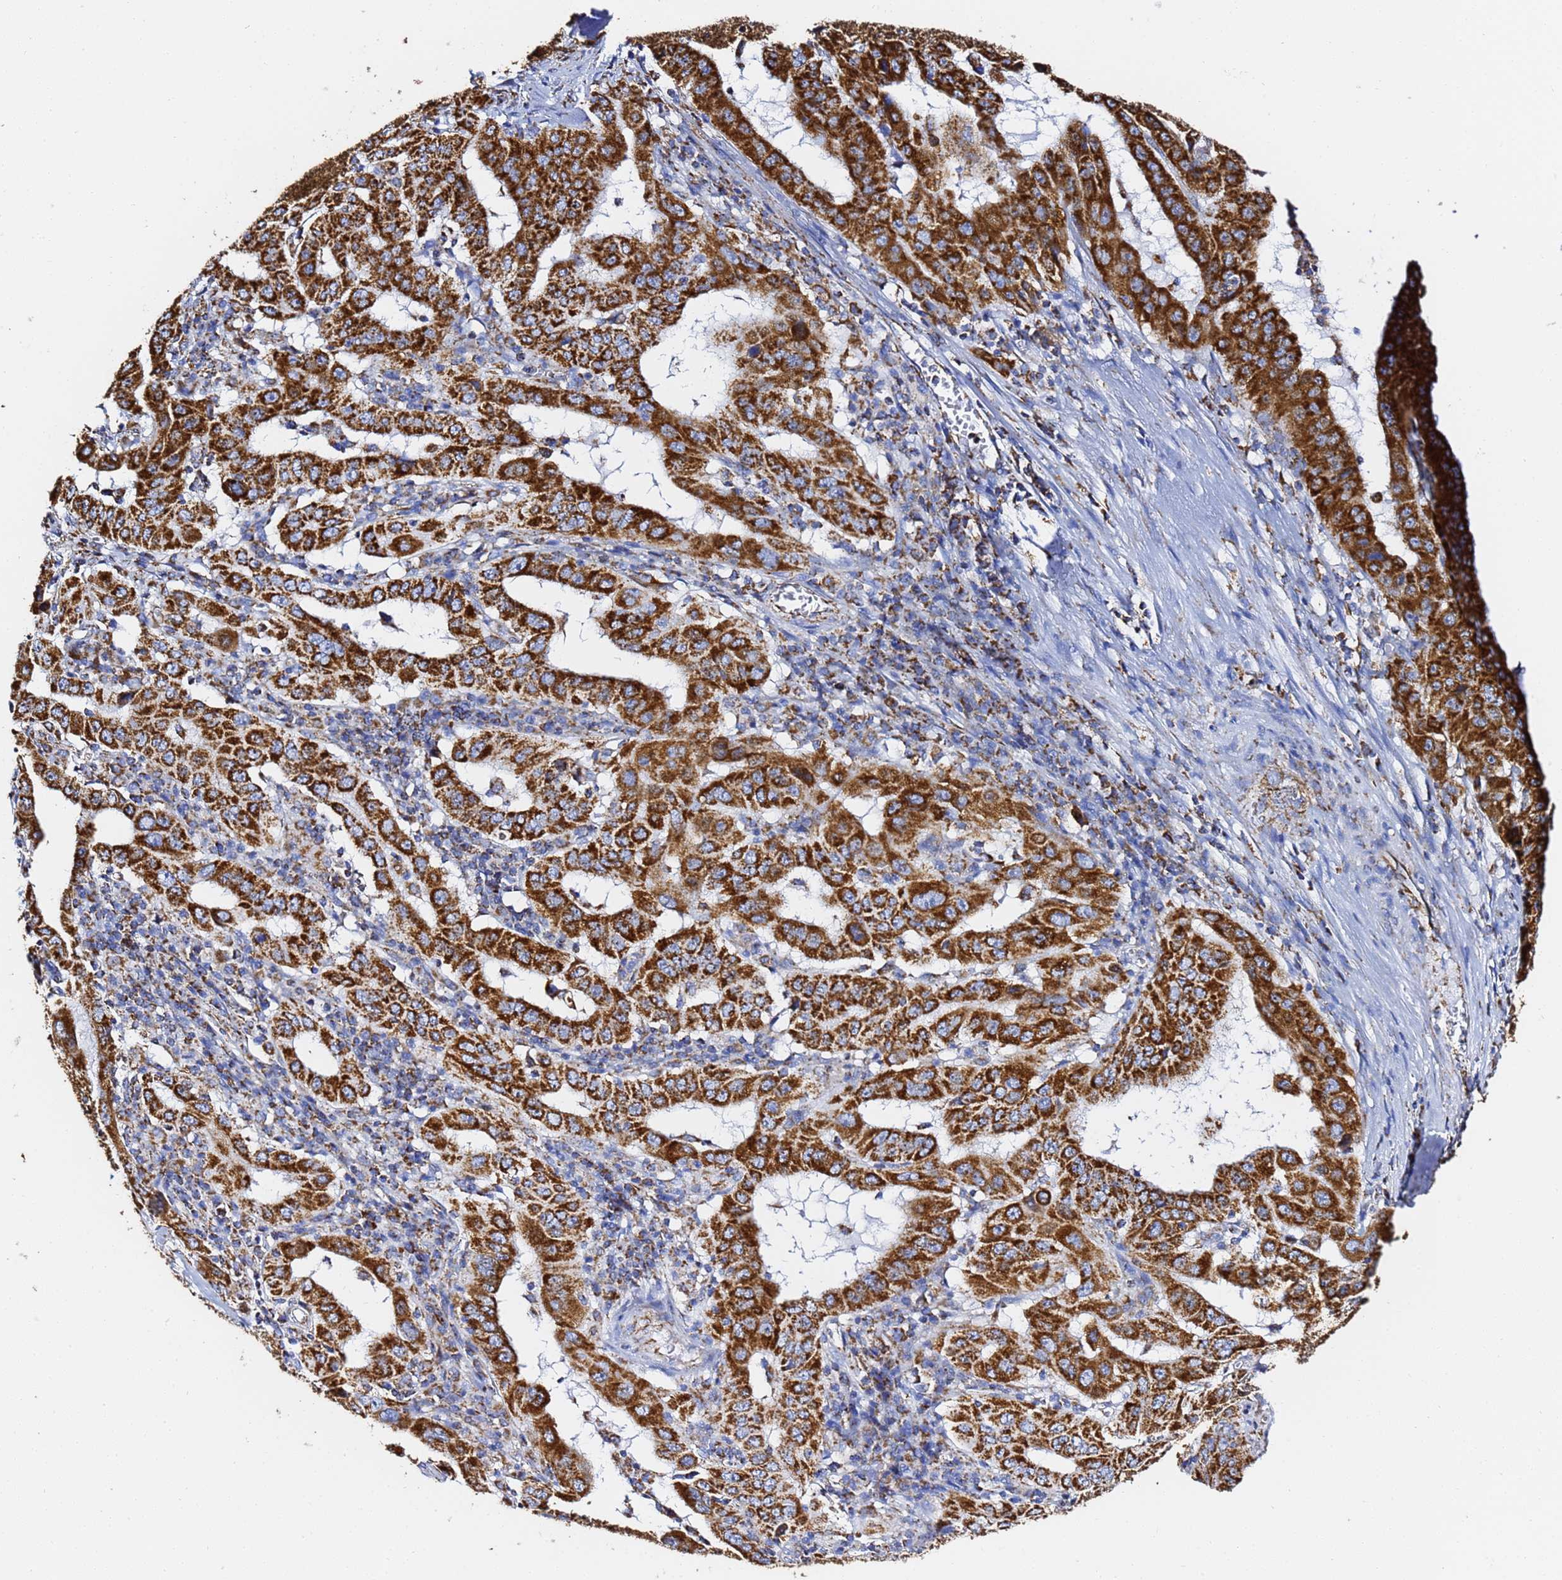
{"staining": {"intensity": "strong", "quantity": ">75%", "location": "cytoplasmic/membranous"}, "tissue": "pancreatic cancer", "cell_type": "Tumor cells", "image_type": "cancer", "snomed": [{"axis": "morphology", "description": "Adenocarcinoma, NOS"}, {"axis": "topography", "description": "Pancreas"}], "caption": "Protein expression analysis of human adenocarcinoma (pancreatic) reveals strong cytoplasmic/membranous positivity in about >75% of tumor cells. Nuclei are stained in blue.", "gene": "PHB2", "patient": {"sex": "male", "age": 63}}